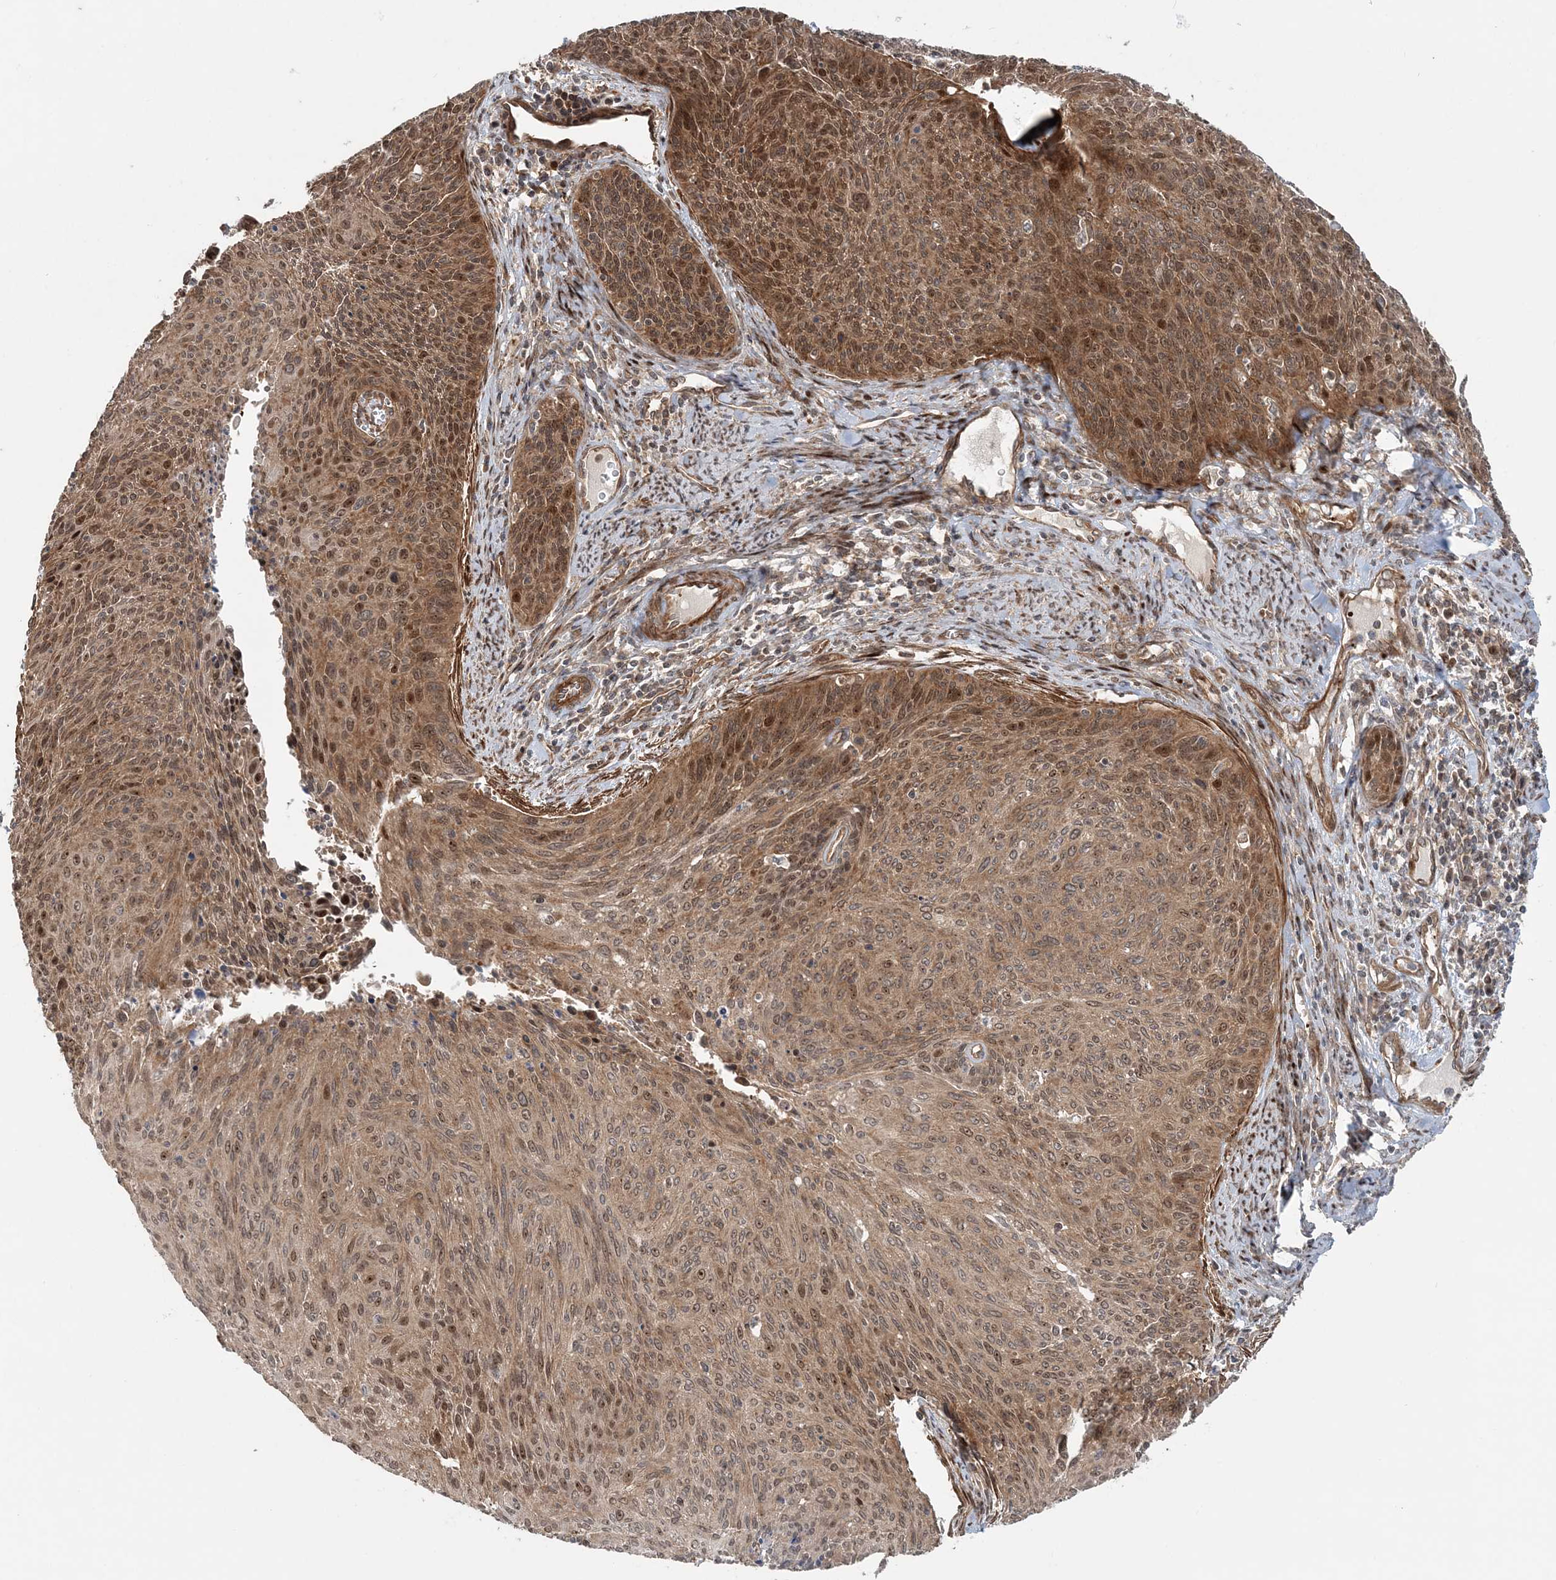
{"staining": {"intensity": "moderate", "quantity": ">75%", "location": "cytoplasmic/membranous,nuclear"}, "tissue": "cervical cancer", "cell_type": "Tumor cells", "image_type": "cancer", "snomed": [{"axis": "morphology", "description": "Squamous cell carcinoma, NOS"}, {"axis": "topography", "description": "Cervix"}], "caption": "Moderate cytoplasmic/membranous and nuclear positivity for a protein is appreciated in approximately >75% of tumor cells of cervical cancer using IHC.", "gene": "GEMIN5", "patient": {"sex": "female", "age": 55}}